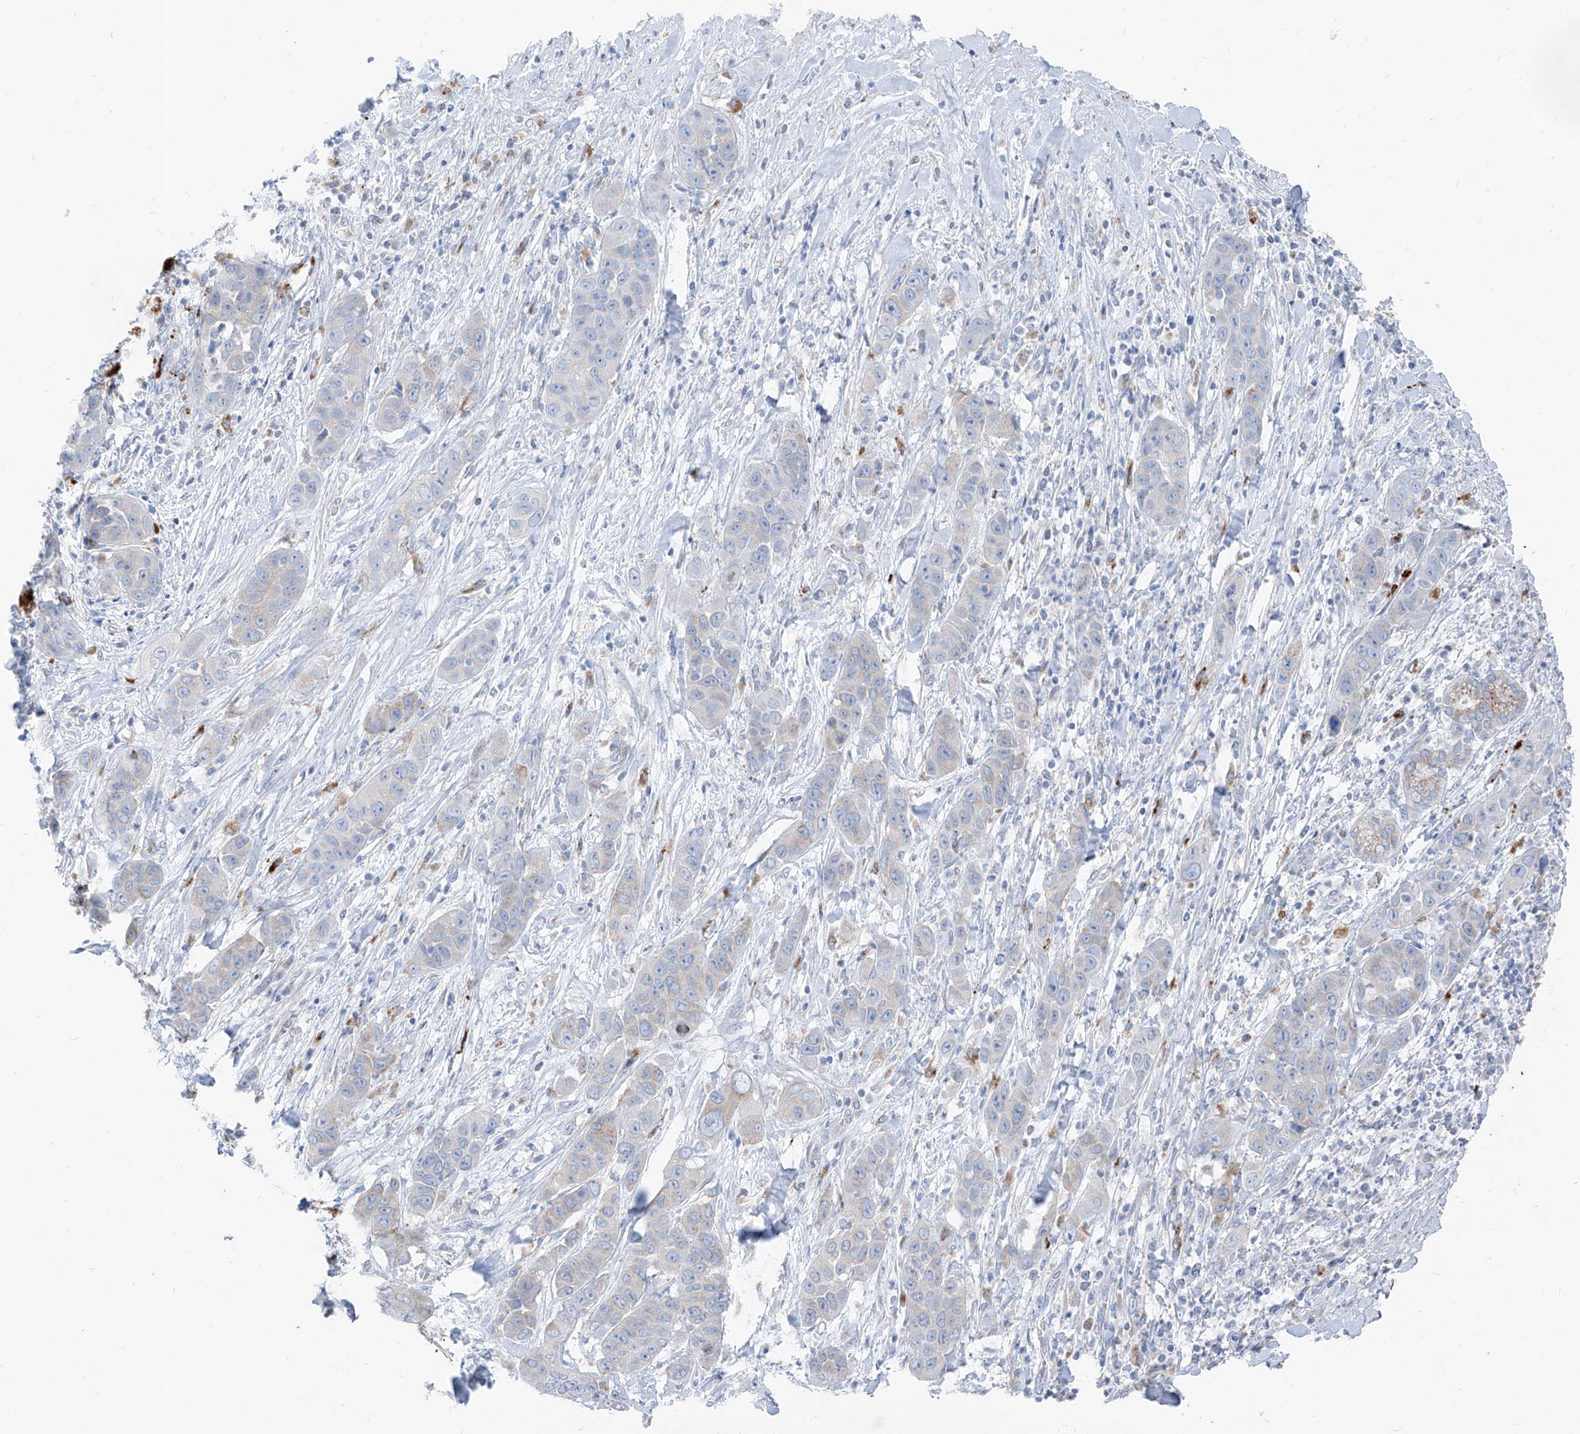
{"staining": {"intensity": "negative", "quantity": "none", "location": "none"}, "tissue": "liver cancer", "cell_type": "Tumor cells", "image_type": "cancer", "snomed": [{"axis": "morphology", "description": "Cholangiocarcinoma"}, {"axis": "topography", "description": "Liver"}], "caption": "This histopathology image is of cholangiocarcinoma (liver) stained with immunohistochemistry to label a protein in brown with the nuclei are counter-stained blue. There is no positivity in tumor cells. Nuclei are stained in blue.", "gene": "GPR137C", "patient": {"sex": "female", "age": 52}}